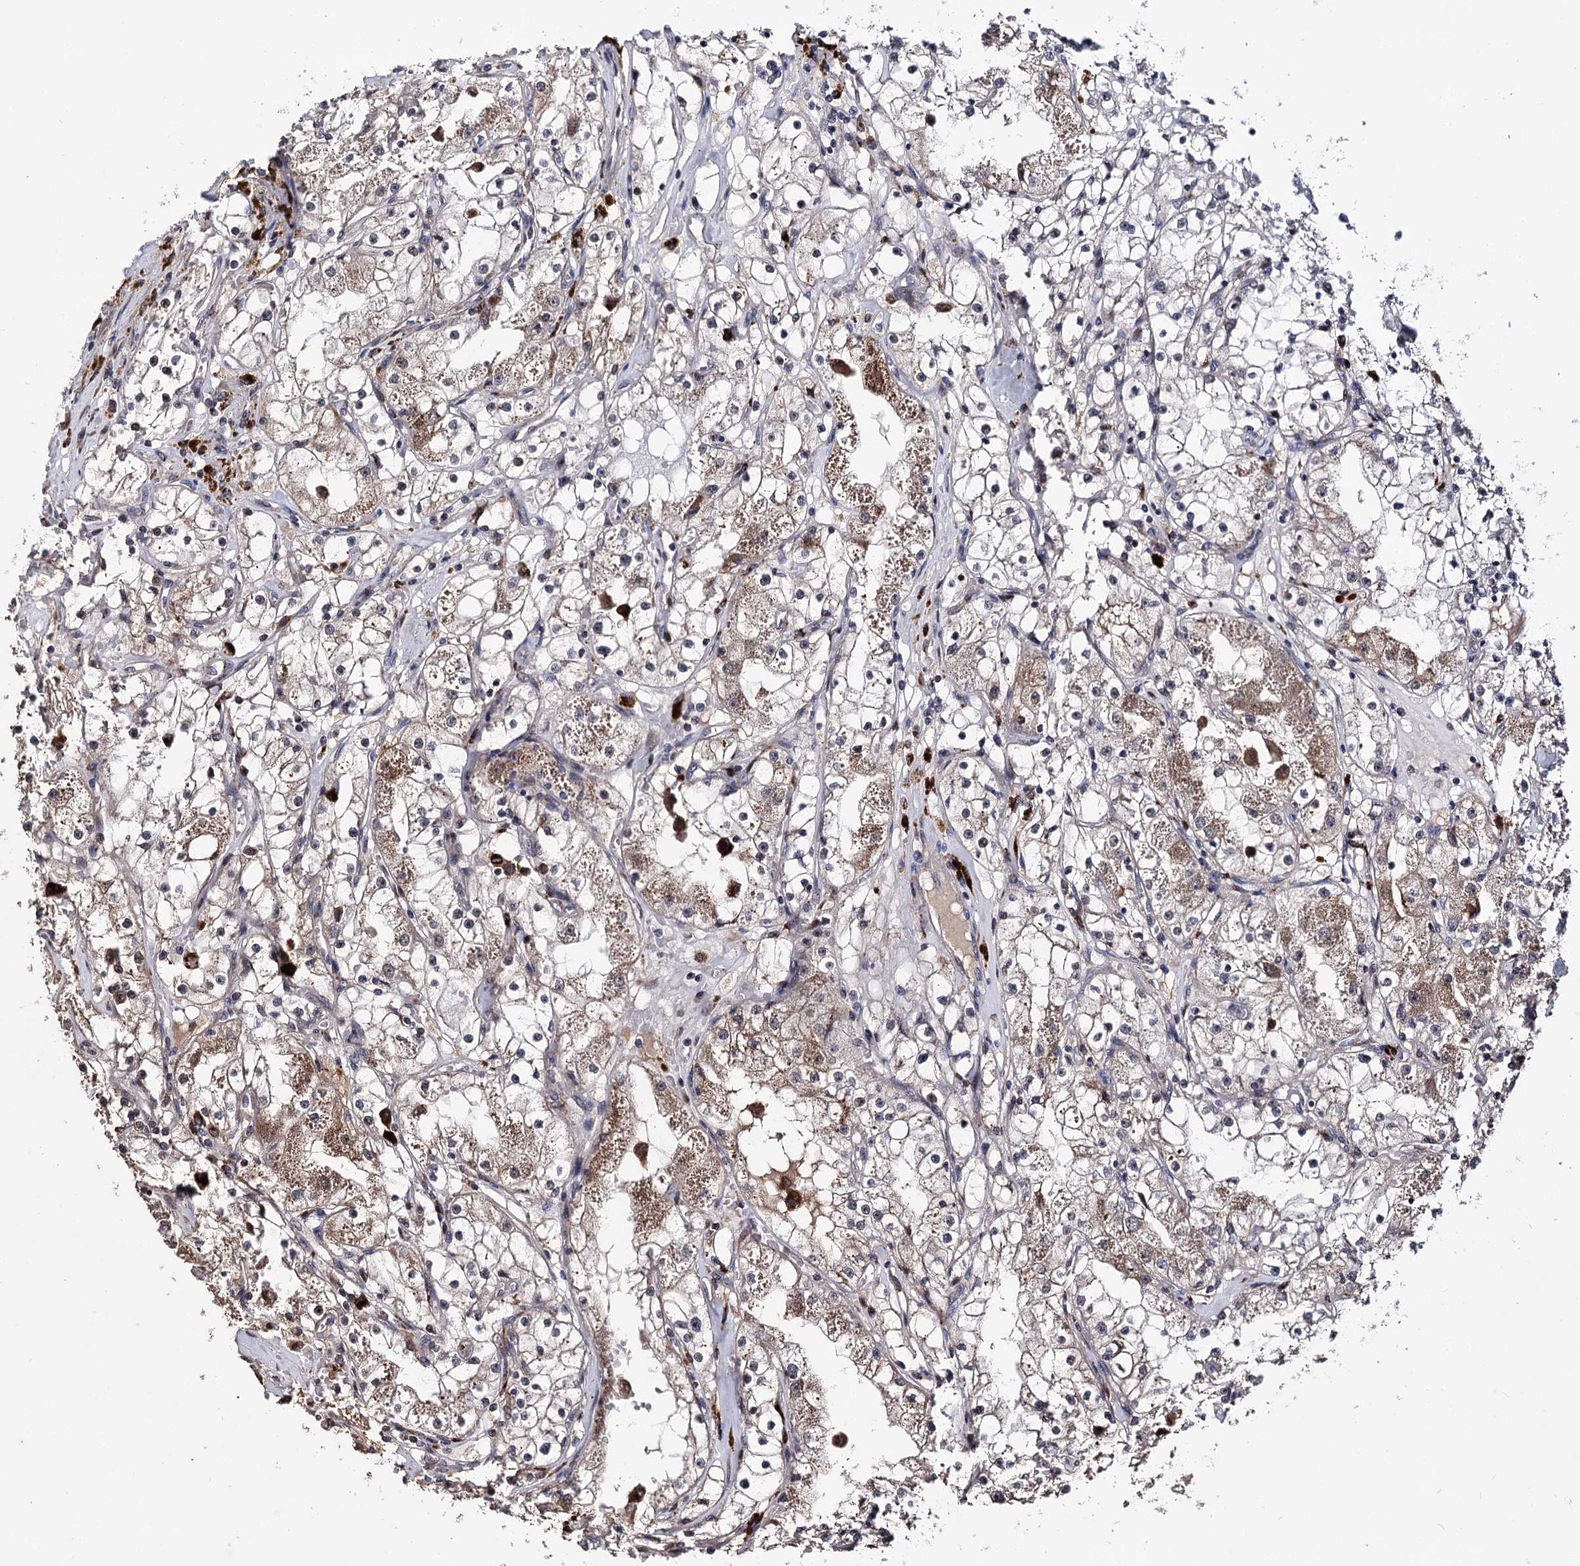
{"staining": {"intensity": "moderate", "quantity": "<25%", "location": "cytoplasmic/membranous"}, "tissue": "renal cancer", "cell_type": "Tumor cells", "image_type": "cancer", "snomed": [{"axis": "morphology", "description": "Adenocarcinoma, NOS"}, {"axis": "topography", "description": "Kidney"}], "caption": "DAB (3,3'-diaminobenzidine) immunohistochemical staining of human renal cancer exhibits moderate cytoplasmic/membranous protein staining in about <25% of tumor cells.", "gene": "MICAL2", "patient": {"sex": "male", "age": 56}}